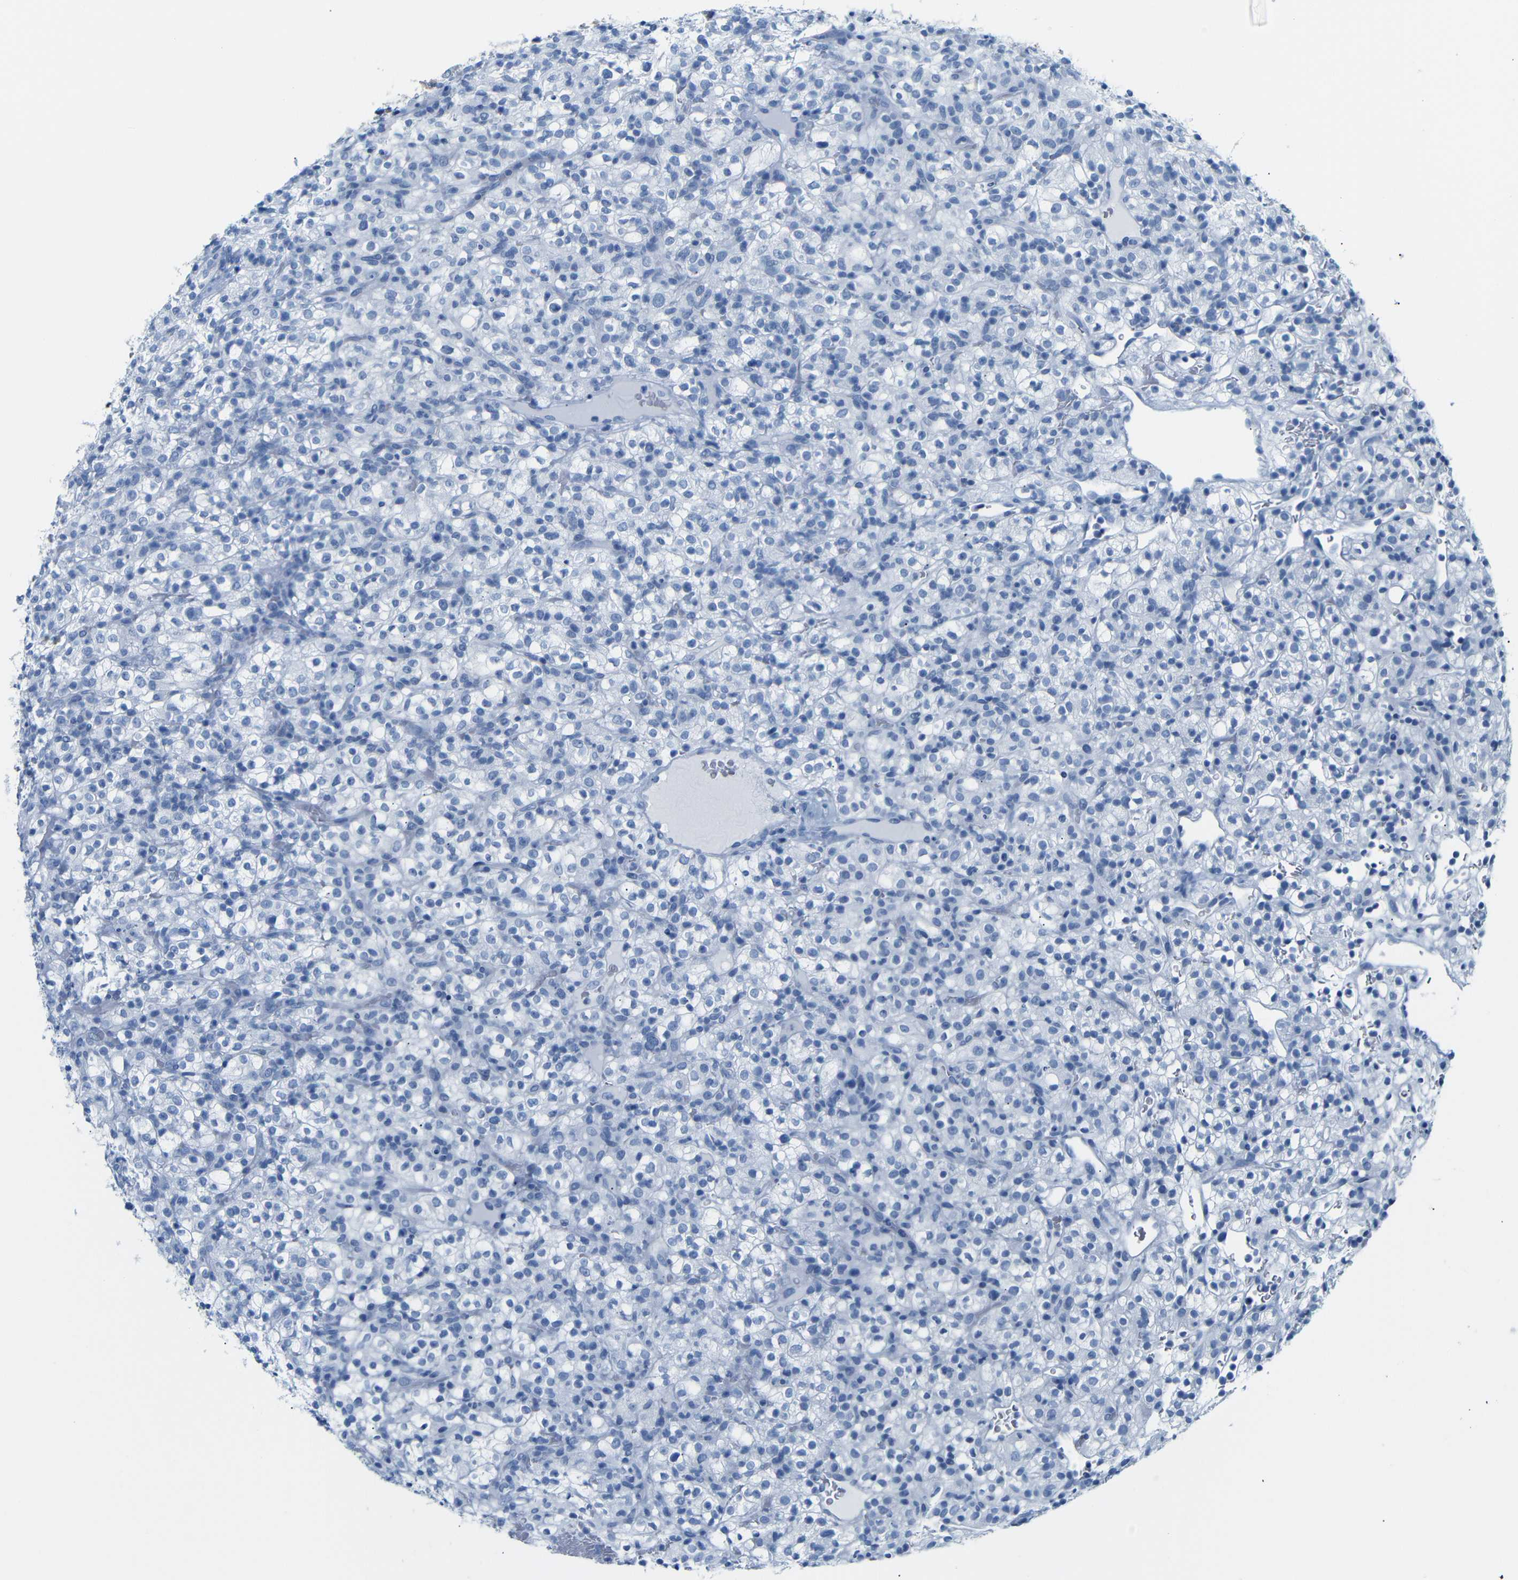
{"staining": {"intensity": "negative", "quantity": "none", "location": "none"}, "tissue": "renal cancer", "cell_type": "Tumor cells", "image_type": "cancer", "snomed": [{"axis": "morphology", "description": "Normal tissue, NOS"}, {"axis": "morphology", "description": "Adenocarcinoma, NOS"}, {"axis": "topography", "description": "Kidney"}], "caption": "High magnification brightfield microscopy of renal cancer (adenocarcinoma) stained with DAB (brown) and counterstained with hematoxylin (blue): tumor cells show no significant expression. (DAB (3,3'-diaminobenzidine) immunohistochemistry (IHC) with hematoxylin counter stain).", "gene": "DYNAP", "patient": {"sex": "female", "age": 72}}